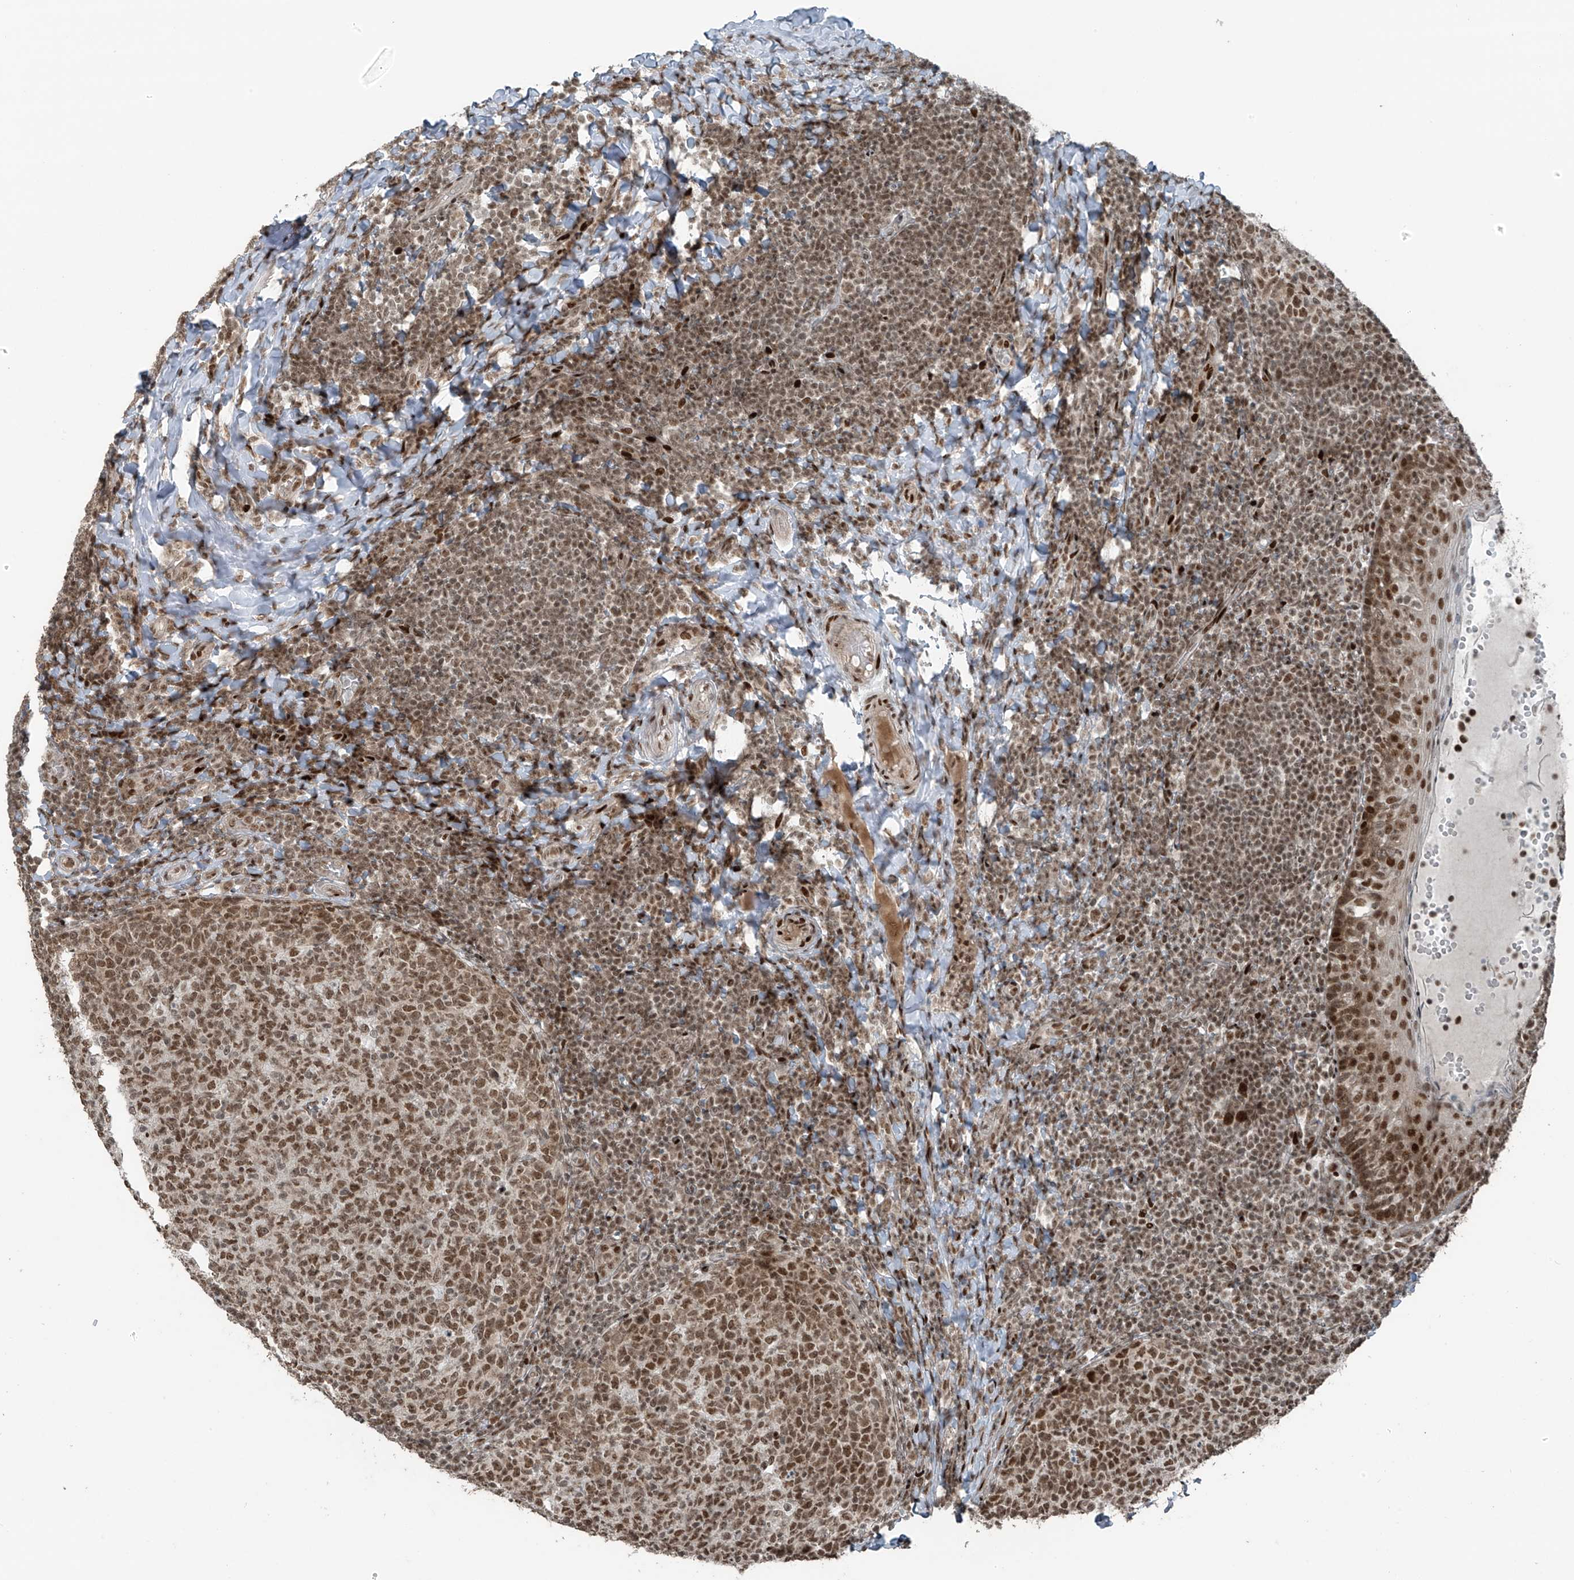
{"staining": {"intensity": "moderate", "quantity": ">75%", "location": "nuclear"}, "tissue": "tonsil", "cell_type": "Germinal center cells", "image_type": "normal", "snomed": [{"axis": "morphology", "description": "Normal tissue, NOS"}, {"axis": "topography", "description": "Tonsil"}], "caption": "A brown stain labels moderate nuclear staining of a protein in germinal center cells of normal human tonsil.", "gene": "PCNP", "patient": {"sex": "female", "age": 19}}